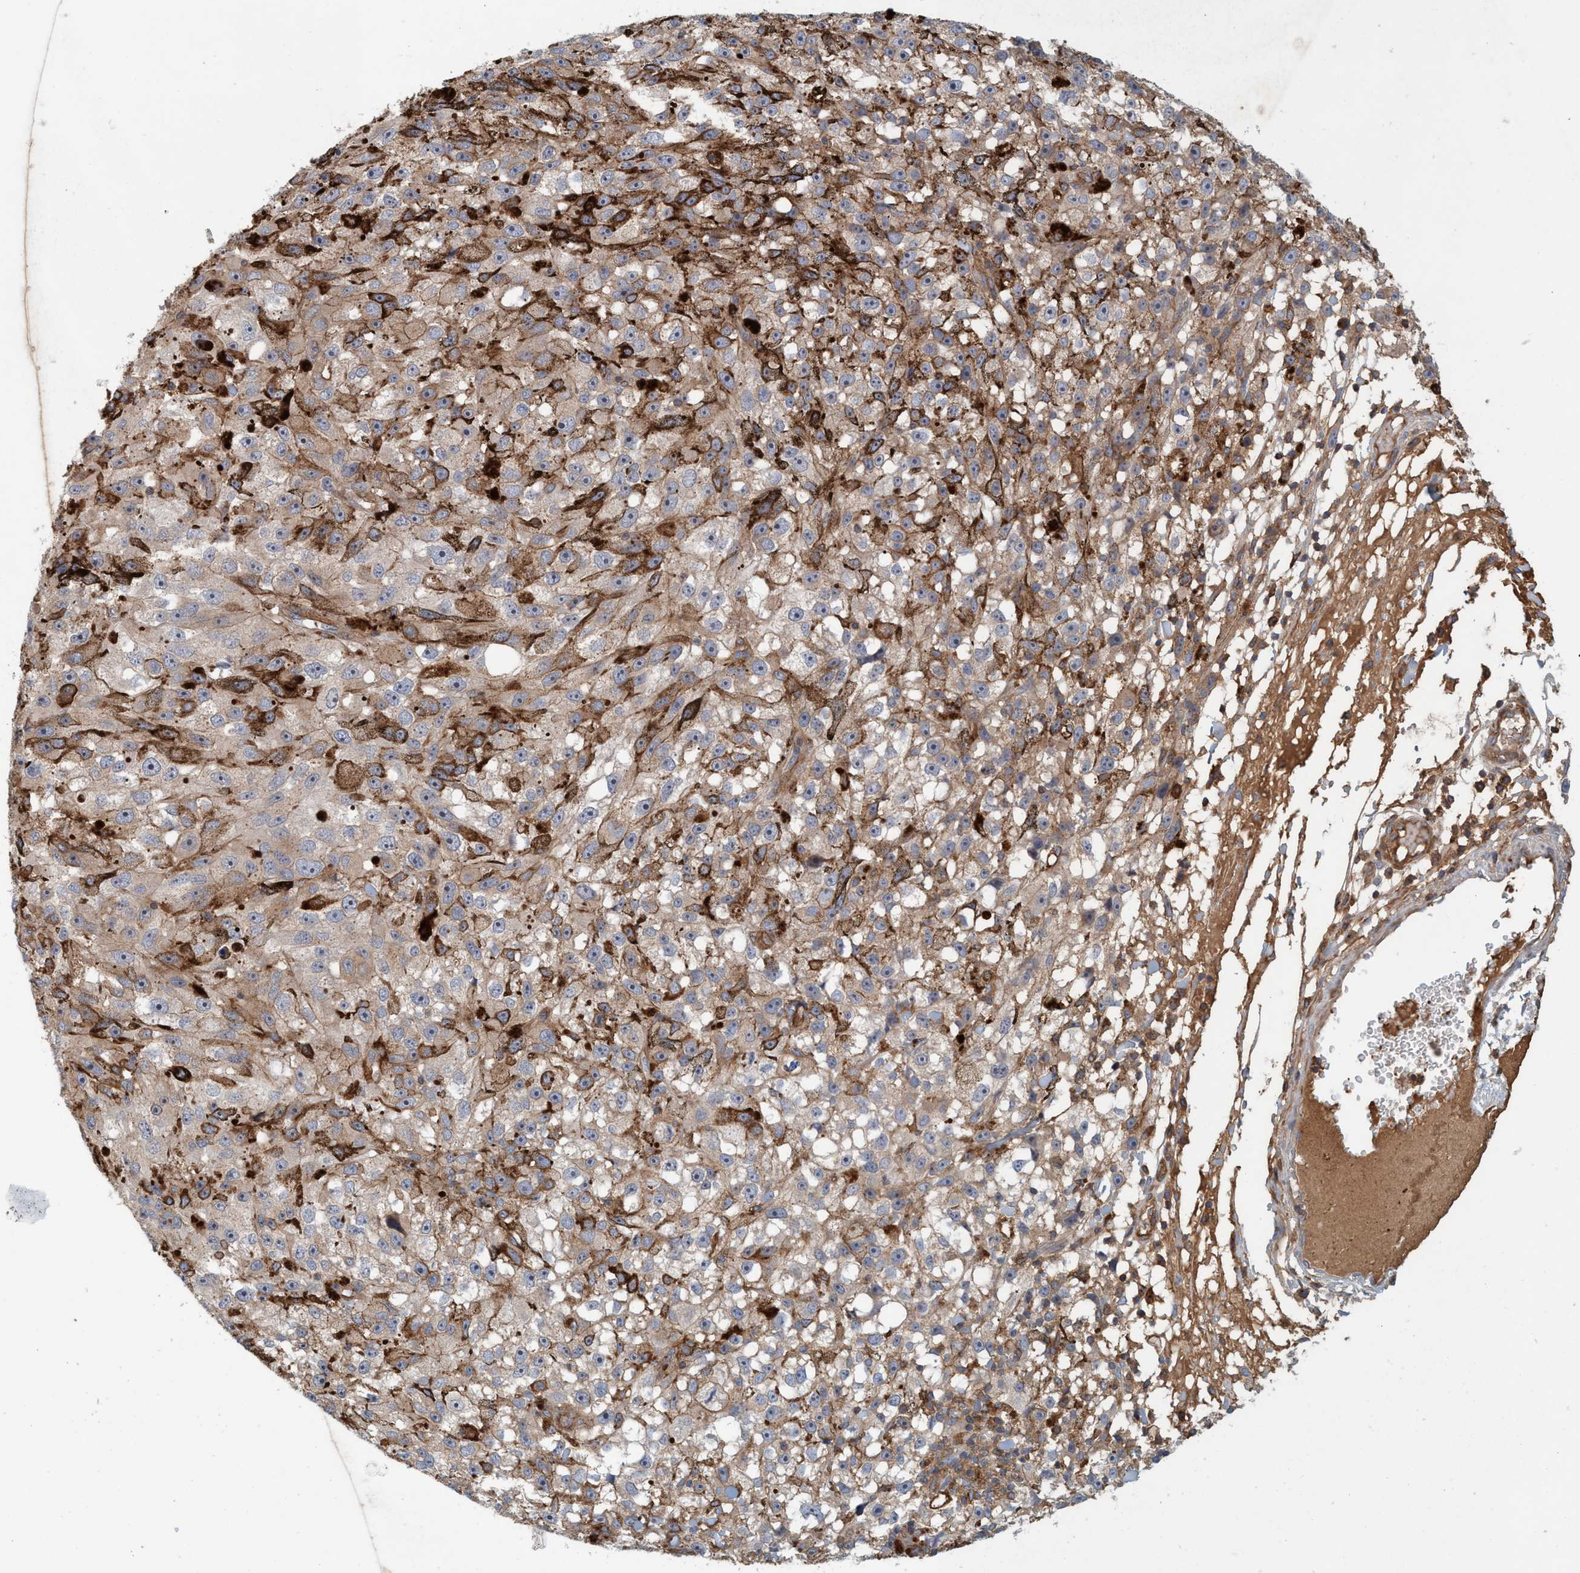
{"staining": {"intensity": "weak", "quantity": "<25%", "location": "cytoplasmic/membranous"}, "tissue": "melanoma", "cell_type": "Tumor cells", "image_type": "cancer", "snomed": [{"axis": "morphology", "description": "Malignant melanoma, NOS"}, {"axis": "topography", "description": "Skin"}], "caption": "Malignant melanoma was stained to show a protein in brown. There is no significant staining in tumor cells. (DAB IHC, high magnification).", "gene": "SPECC1", "patient": {"sex": "female", "age": 104}}